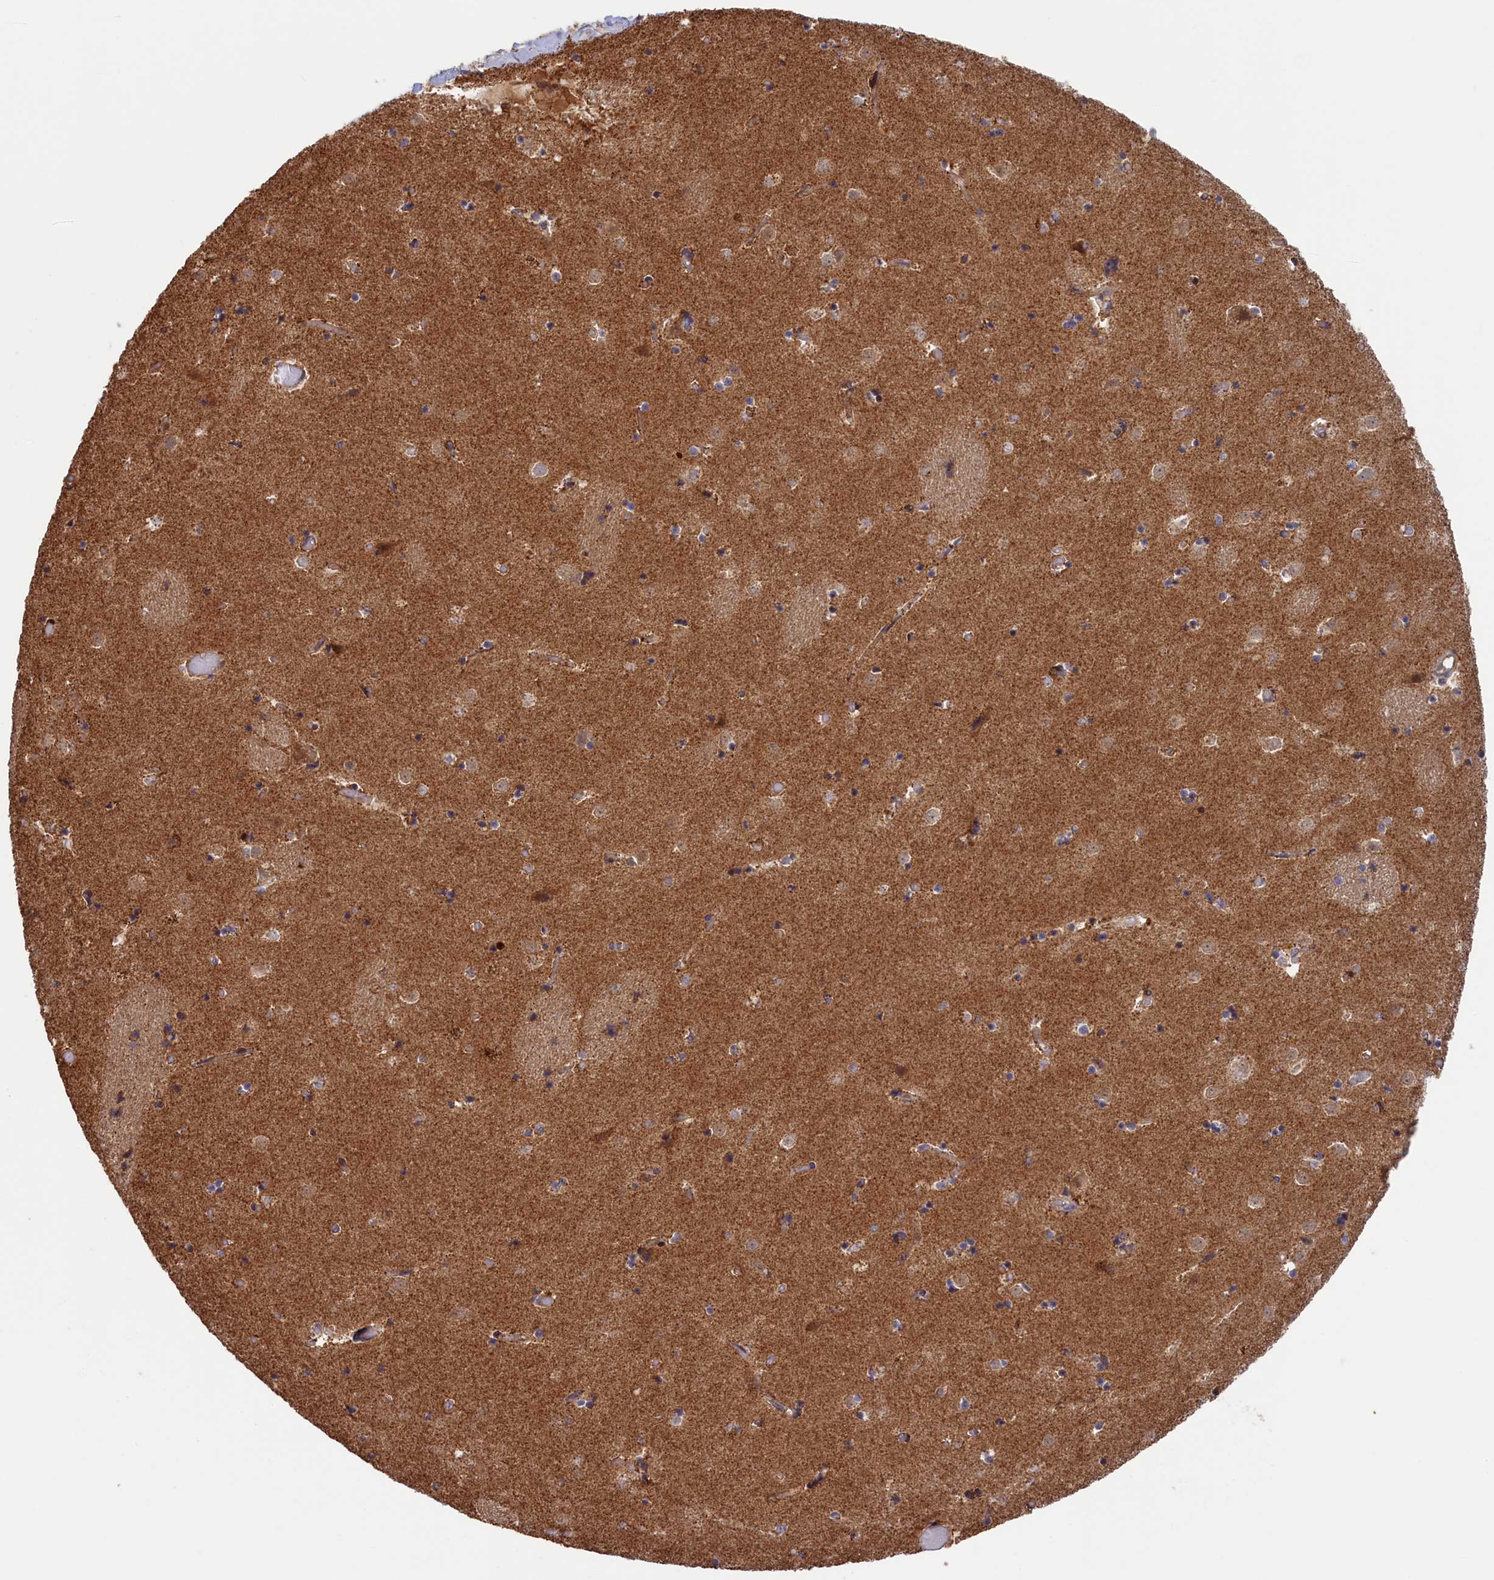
{"staining": {"intensity": "weak", "quantity": "<25%", "location": "cytoplasmic/membranous"}, "tissue": "caudate", "cell_type": "Glial cells", "image_type": "normal", "snomed": [{"axis": "morphology", "description": "Normal tissue, NOS"}, {"axis": "topography", "description": "Lateral ventricle wall"}], "caption": "Immunohistochemistry (IHC) of benign human caudate exhibits no positivity in glial cells.", "gene": "DUS3L", "patient": {"sex": "female", "age": 52}}